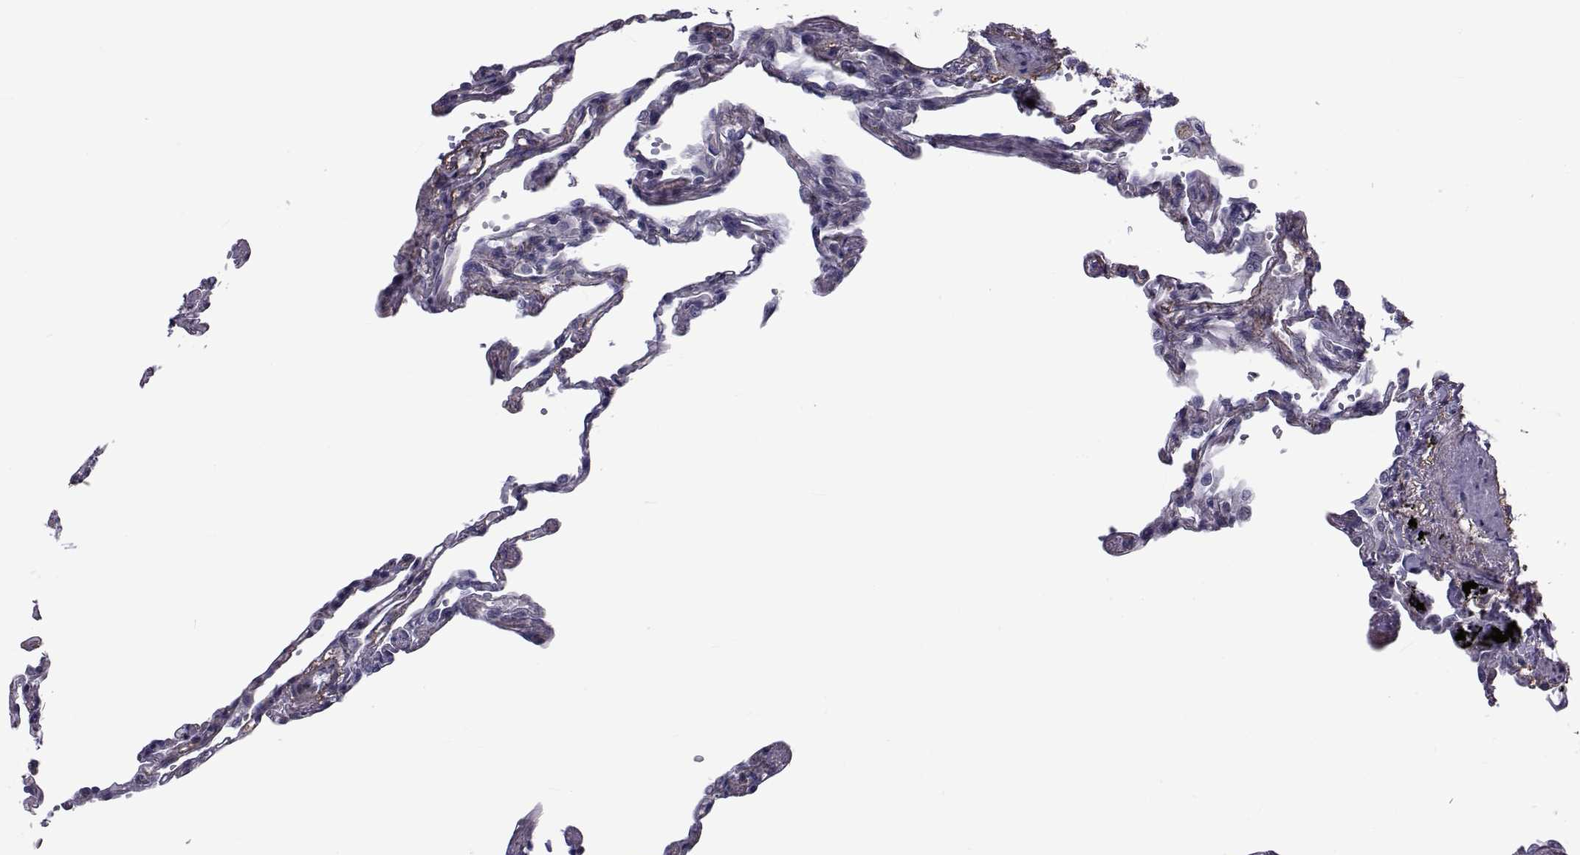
{"staining": {"intensity": "negative", "quantity": "none", "location": "none"}, "tissue": "lung", "cell_type": "Alveolar cells", "image_type": "normal", "snomed": [{"axis": "morphology", "description": "Normal tissue, NOS"}, {"axis": "topography", "description": "Lung"}], "caption": "High power microscopy image of an immunohistochemistry (IHC) micrograph of normal lung, revealing no significant expression in alveolar cells.", "gene": "LRRC27", "patient": {"sex": "male", "age": 78}}